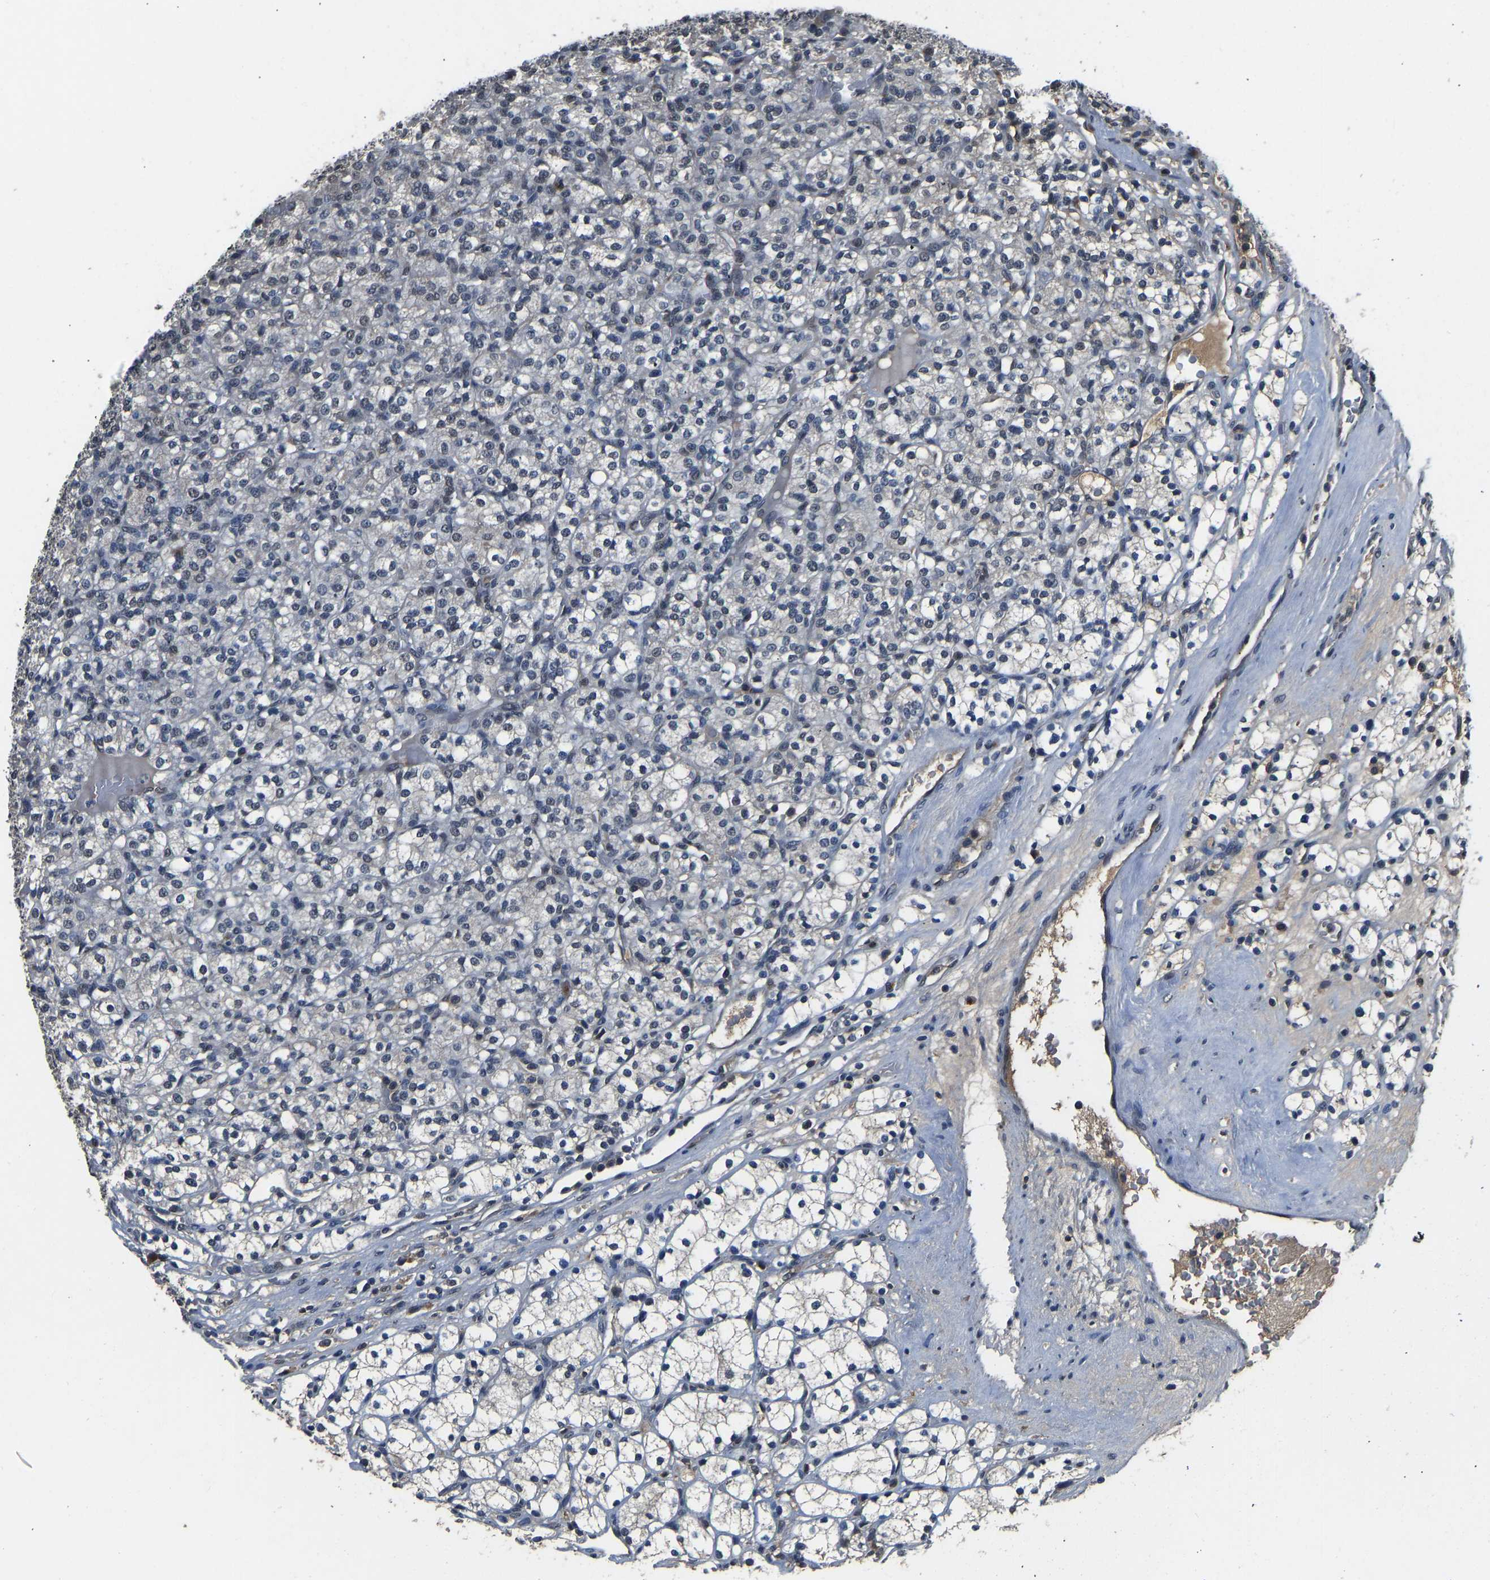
{"staining": {"intensity": "negative", "quantity": "none", "location": "none"}, "tissue": "renal cancer", "cell_type": "Tumor cells", "image_type": "cancer", "snomed": [{"axis": "morphology", "description": "Adenocarcinoma, NOS"}, {"axis": "topography", "description": "Kidney"}], "caption": "Tumor cells show no significant protein expression in renal cancer (adenocarcinoma).", "gene": "TOX4", "patient": {"sex": "male", "age": 77}}